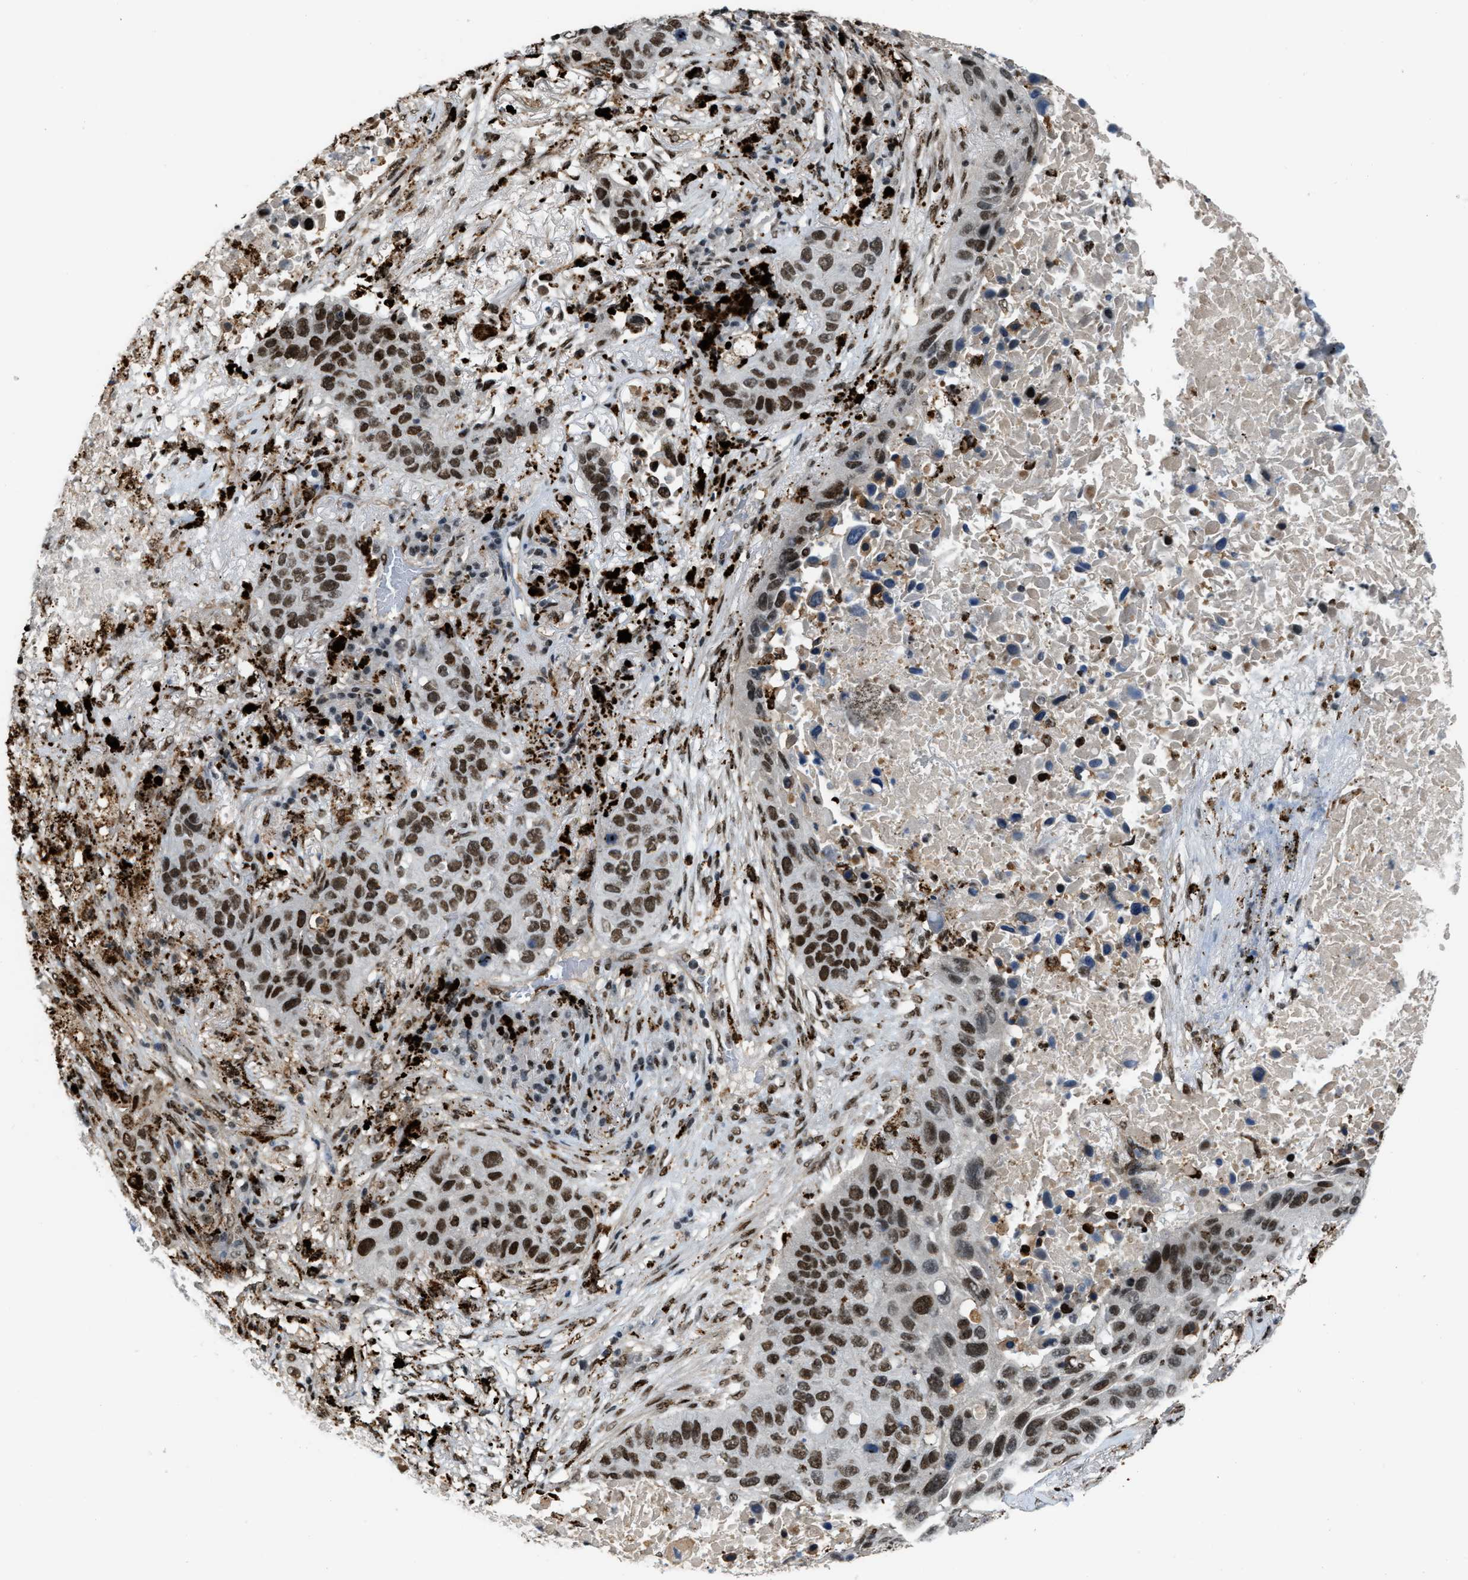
{"staining": {"intensity": "strong", "quantity": ">75%", "location": "nuclear"}, "tissue": "lung cancer", "cell_type": "Tumor cells", "image_type": "cancer", "snomed": [{"axis": "morphology", "description": "Squamous cell carcinoma, NOS"}, {"axis": "topography", "description": "Lung"}], "caption": "This histopathology image displays IHC staining of lung cancer (squamous cell carcinoma), with high strong nuclear positivity in approximately >75% of tumor cells.", "gene": "NUMA1", "patient": {"sex": "male", "age": 57}}